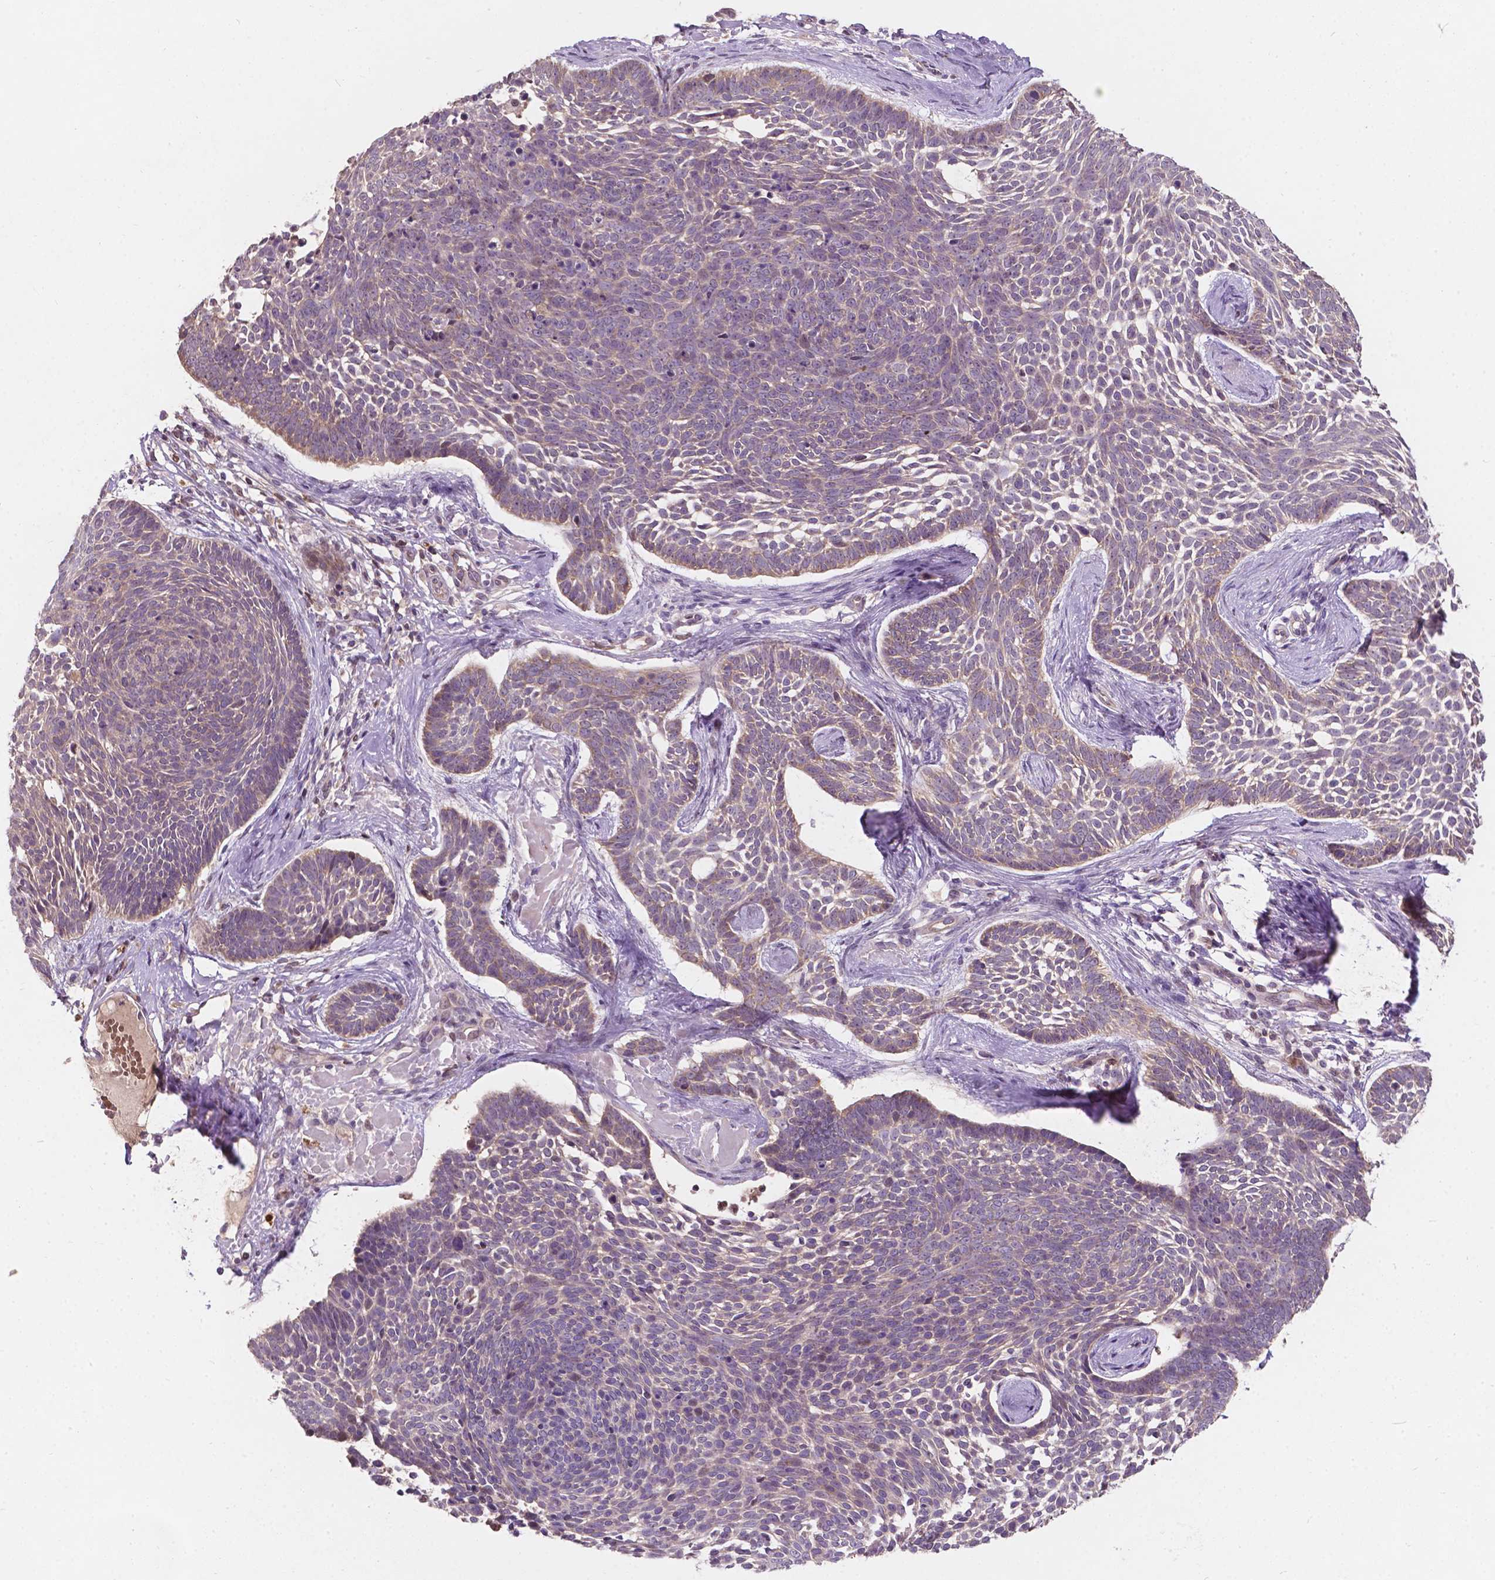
{"staining": {"intensity": "weak", "quantity": "<25%", "location": "cytoplasmic/membranous"}, "tissue": "skin cancer", "cell_type": "Tumor cells", "image_type": "cancer", "snomed": [{"axis": "morphology", "description": "Basal cell carcinoma"}, {"axis": "topography", "description": "Skin"}], "caption": "The IHC micrograph has no significant staining in tumor cells of skin cancer (basal cell carcinoma) tissue.", "gene": "DUSP16", "patient": {"sex": "male", "age": 85}}